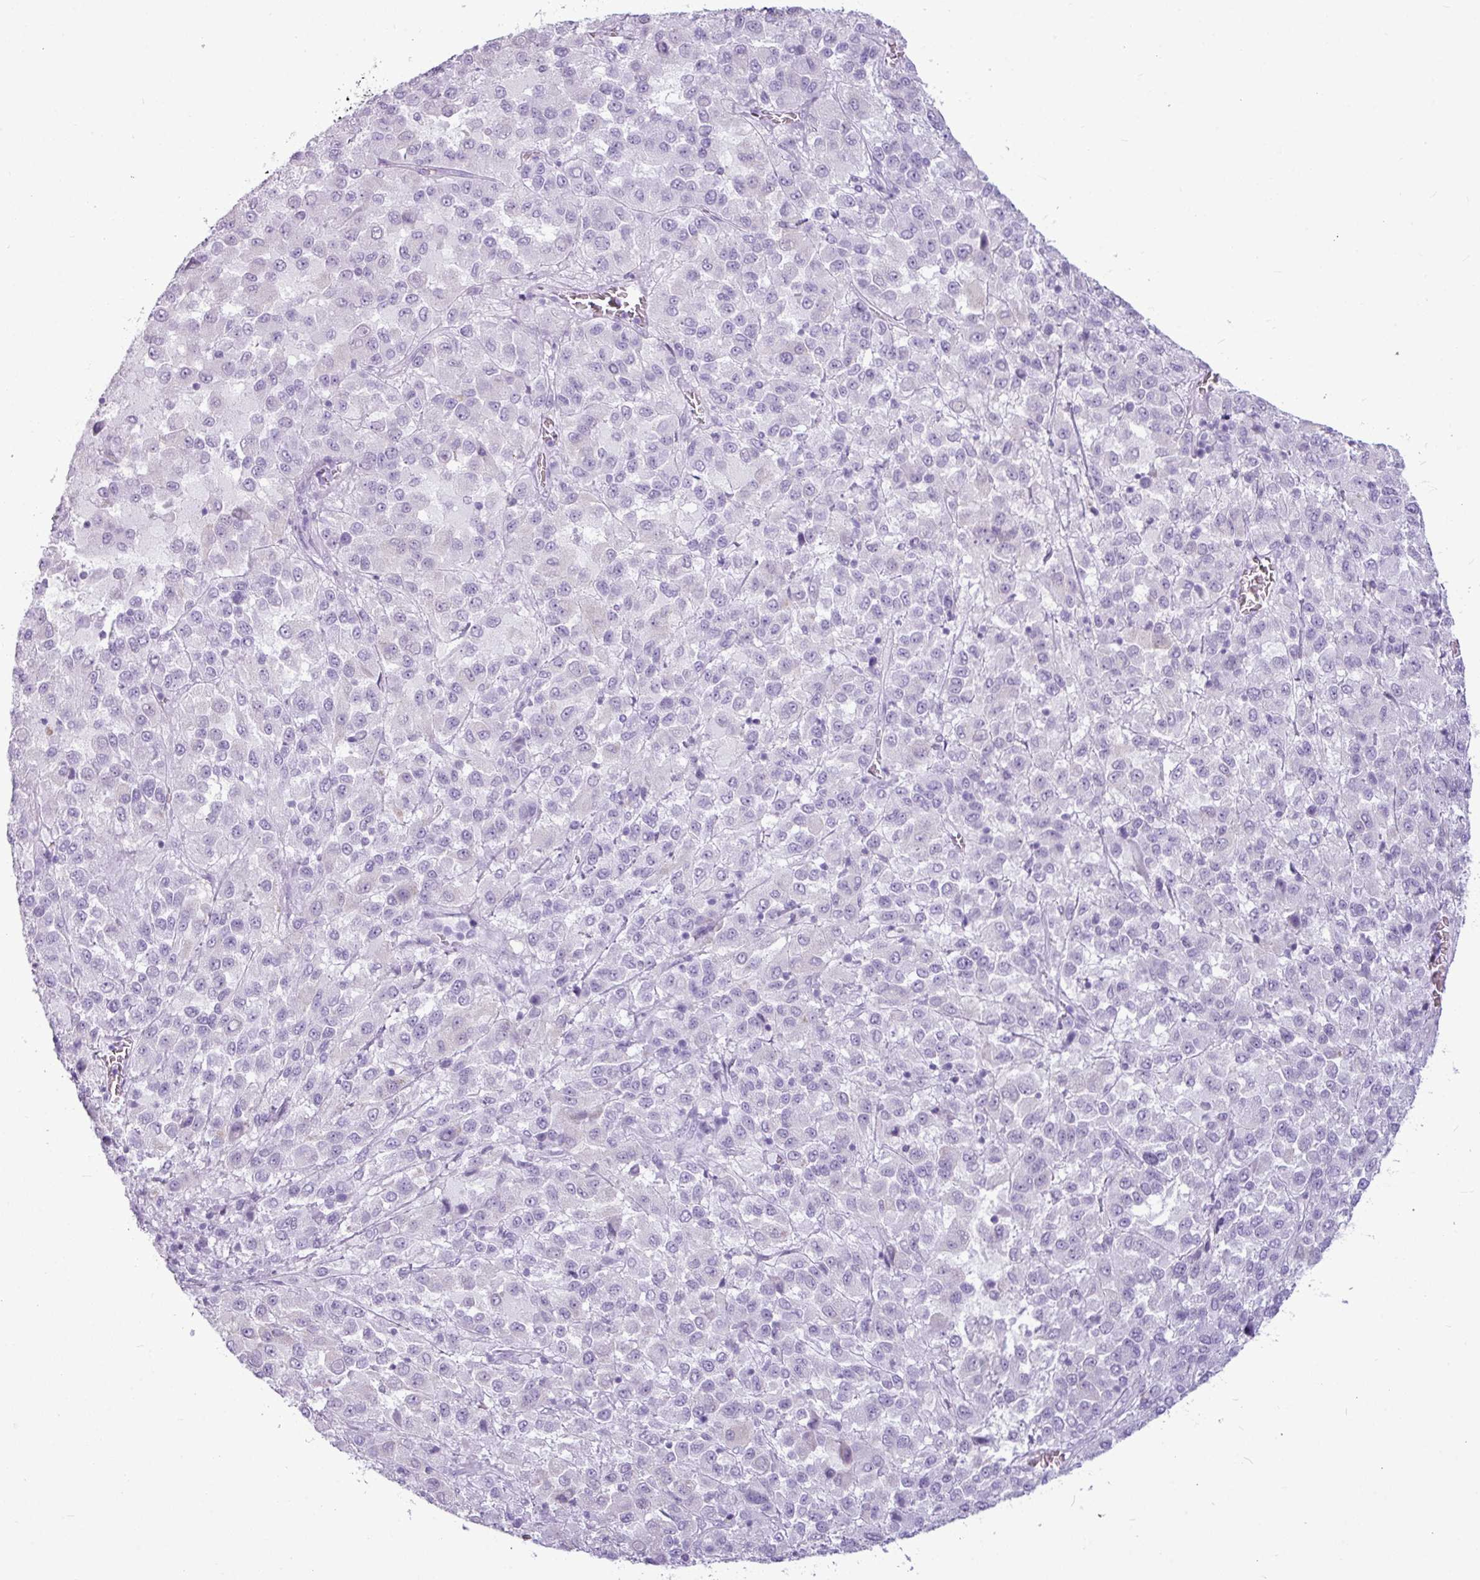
{"staining": {"intensity": "negative", "quantity": "none", "location": "none"}, "tissue": "melanoma", "cell_type": "Tumor cells", "image_type": "cancer", "snomed": [{"axis": "morphology", "description": "Malignant melanoma, Metastatic site"}, {"axis": "topography", "description": "Lung"}], "caption": "This image is of melanoma stained with immunohistochemistry to label a protein in brown with the nuclei are counter-stained blue. There is no staining in tumor cells.", "gene": "AMY1B", "patient": {"sex": "male", "age": 64}}